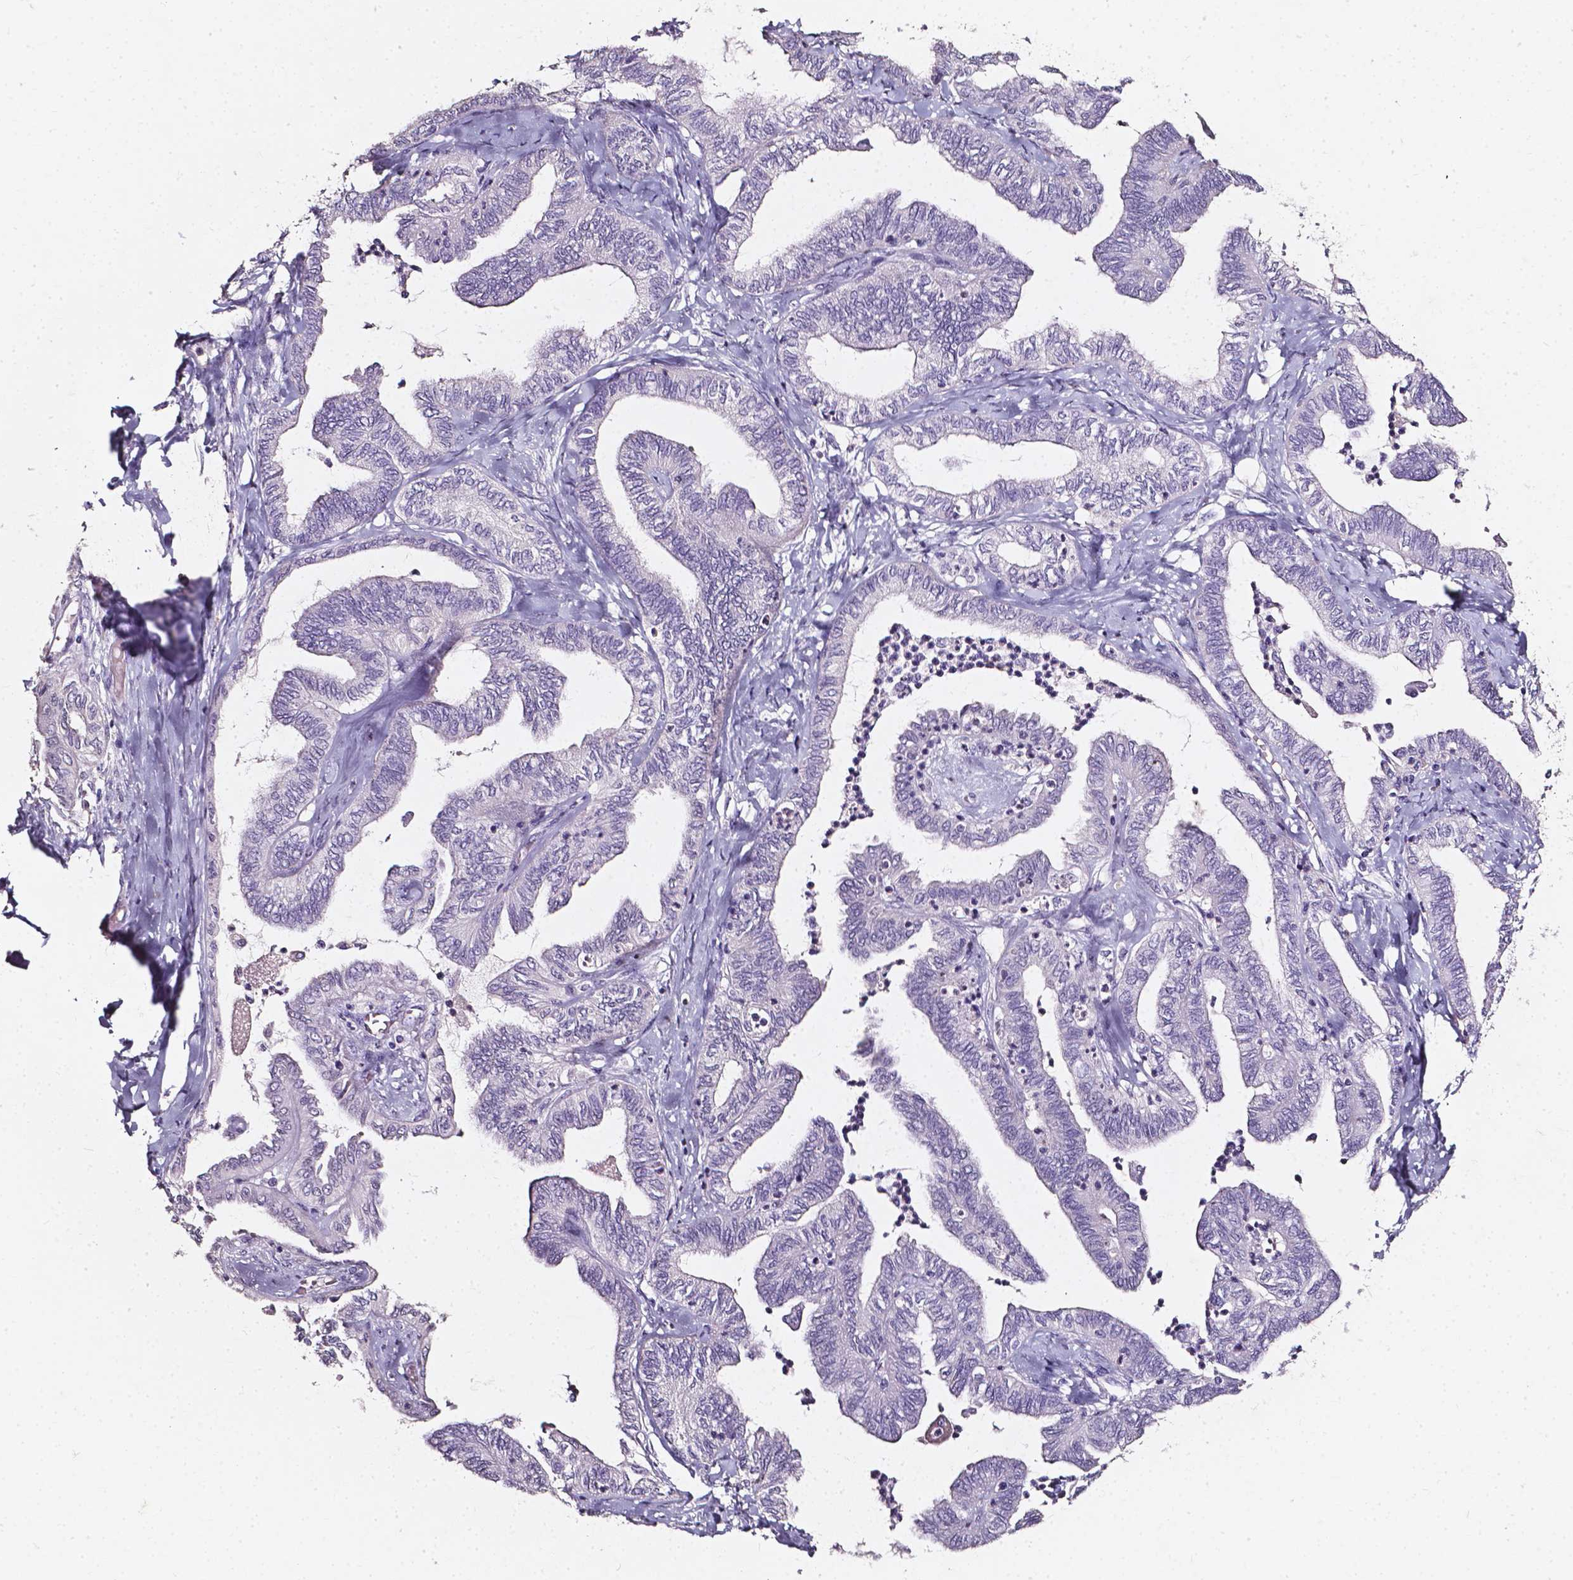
{"staining": {"intensity": "negative", "quantity": "none", "location": "none"}, "tissue": "ovarian cancer", "cell_type": "Tumor cells", "image_type": "cancer", "snomed": [{"axis": "morphology", "description": "Carcinoma, endometroid"}, {"axis": "topography", "description": "Ovary"}], "caption": "Ovarian cancer (endometroid carcinoma) was stained to show a protein in brown. There is no significant staining in tumor cells.", "gene": "AKR1B10", "patient": {"sex": "female", "age": 70}}